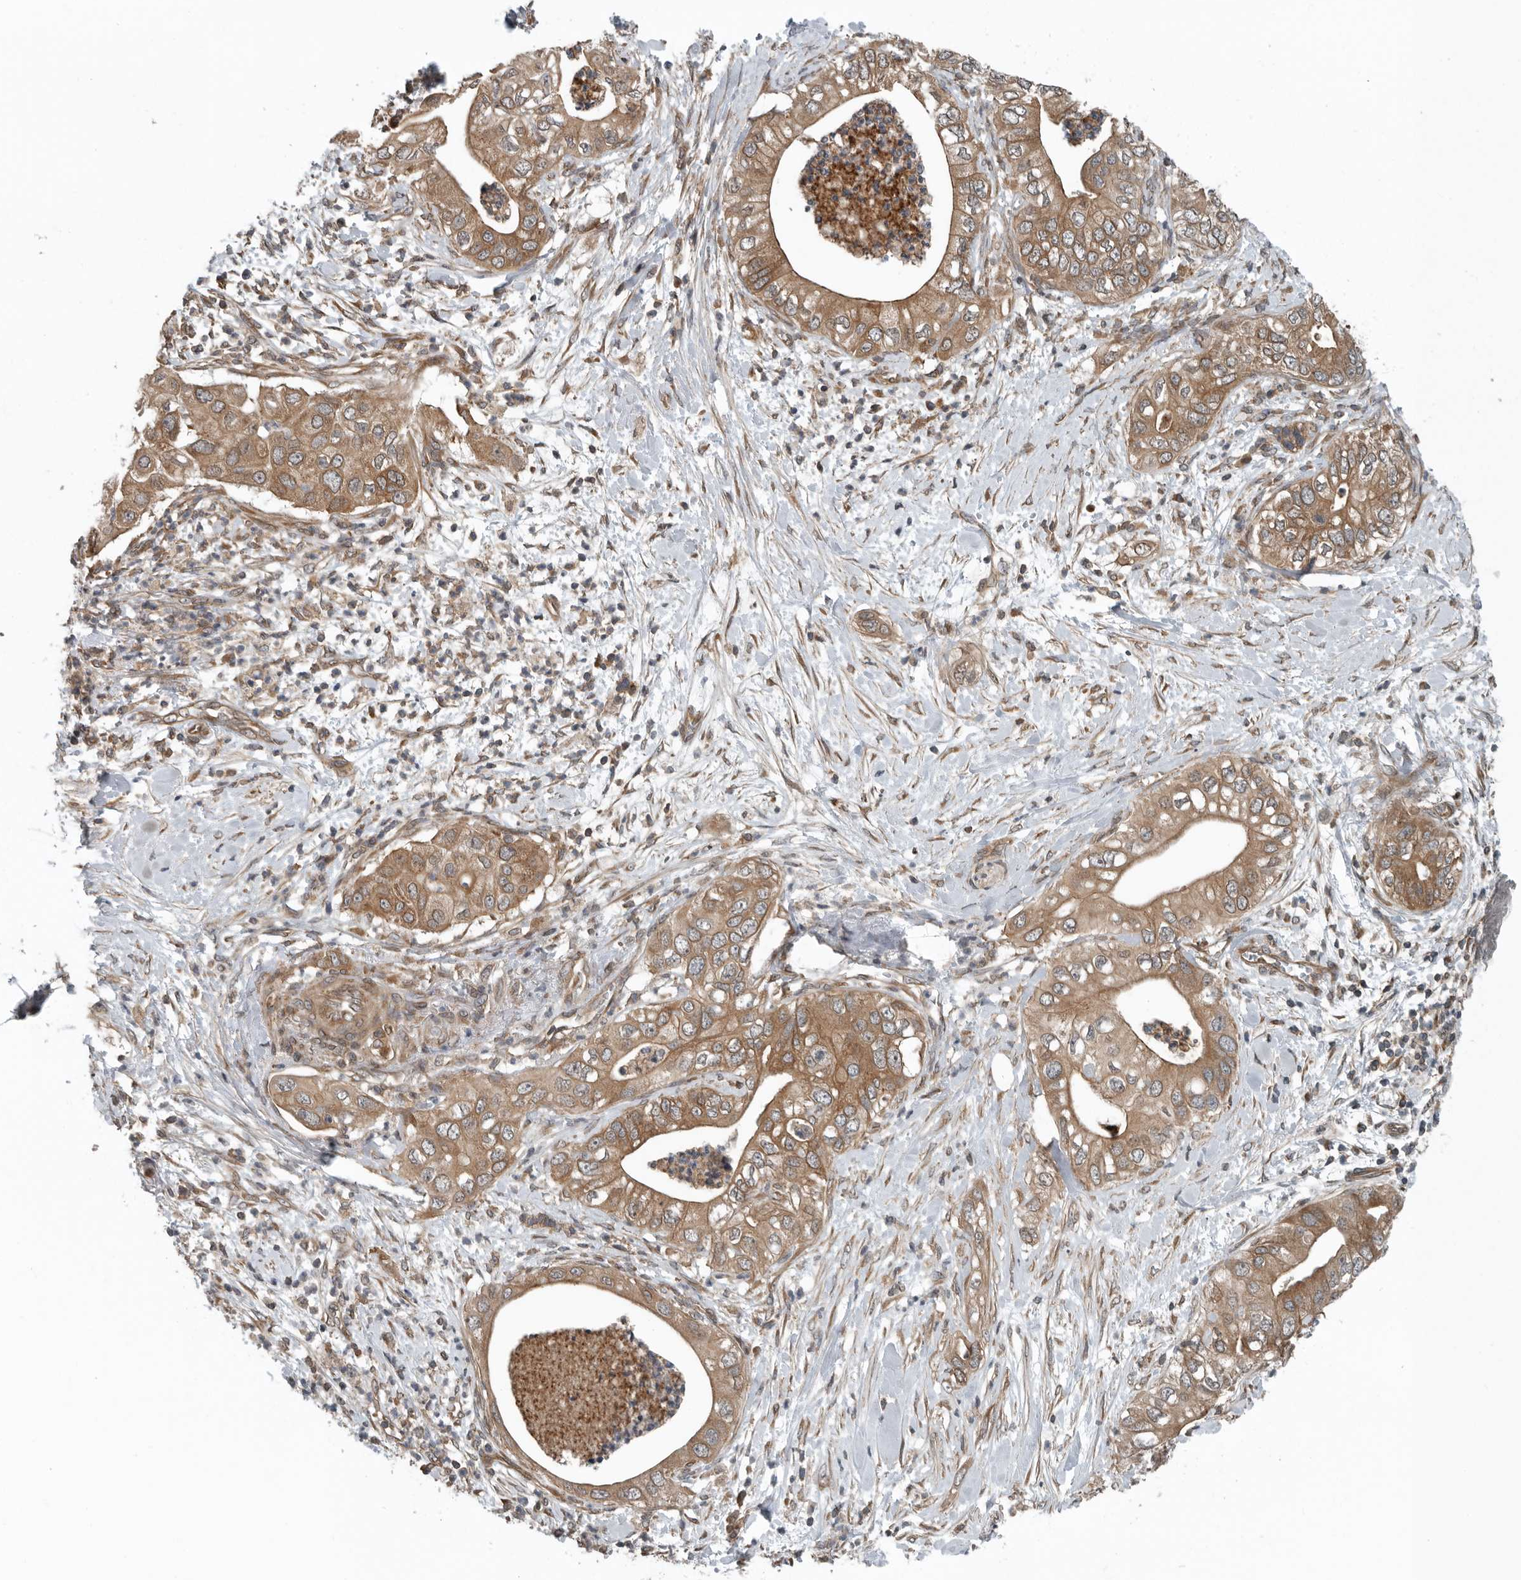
{"staining": {"intensity": "moderate", "quantity": ">75%", "location": "cytoplasmic/membranous"}, "tissue": "pancreatic cancer", "cell_type": "Tumor cells", "image_type": "cancer", "snomed": [{"axis": "morphology", "description": "Adenocarcinoma, NOS"}, {"axis": "topography", "description": "Pancreas"}], "caption": "An image of human pancreatic cancer (adenocarcinoma) stained for a protein exhibits moderate cytoplasmic/membranous brown staining in tumor cells.", "gene": "AMFR", "patient": {"sex": "female", "age": 78}}